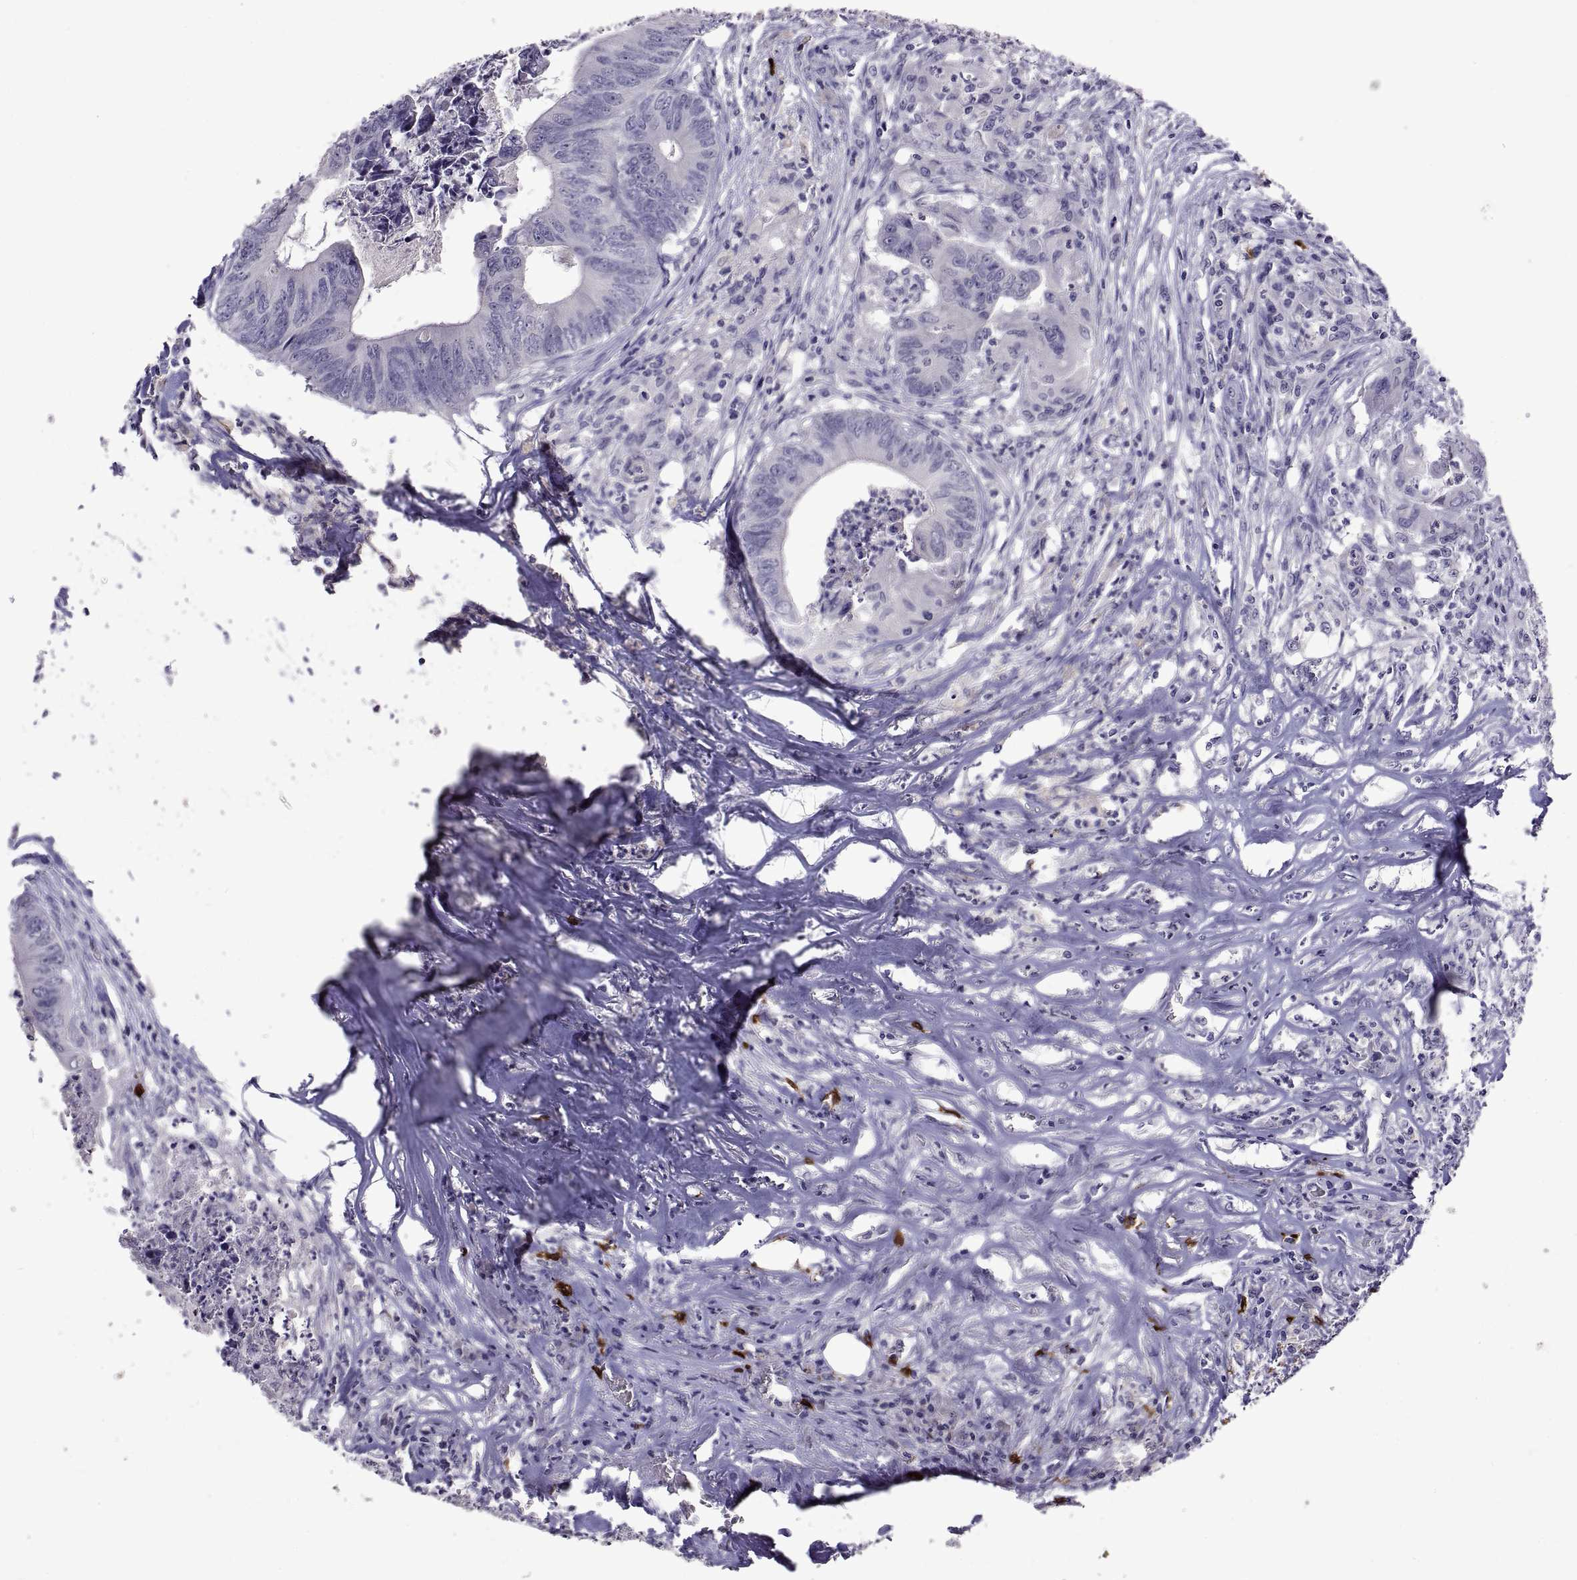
{"staining": {"intensity": "negative", "quantity": "none", "location": "none"}, "tissue": "colorectal cancer", "cell_type": "Tumor cells", "image_type": "cancer", "snomed": [{"axis": "morphology", "description": "Adenocarcinoma, NOS"}, {"axis": "topography", "description": "Colon"}], "caption": "Tumor cells show no significant positivity in colorectal cancer.", "gene": "MS4A1", "patient": {"sex": "male", "age": 84}}